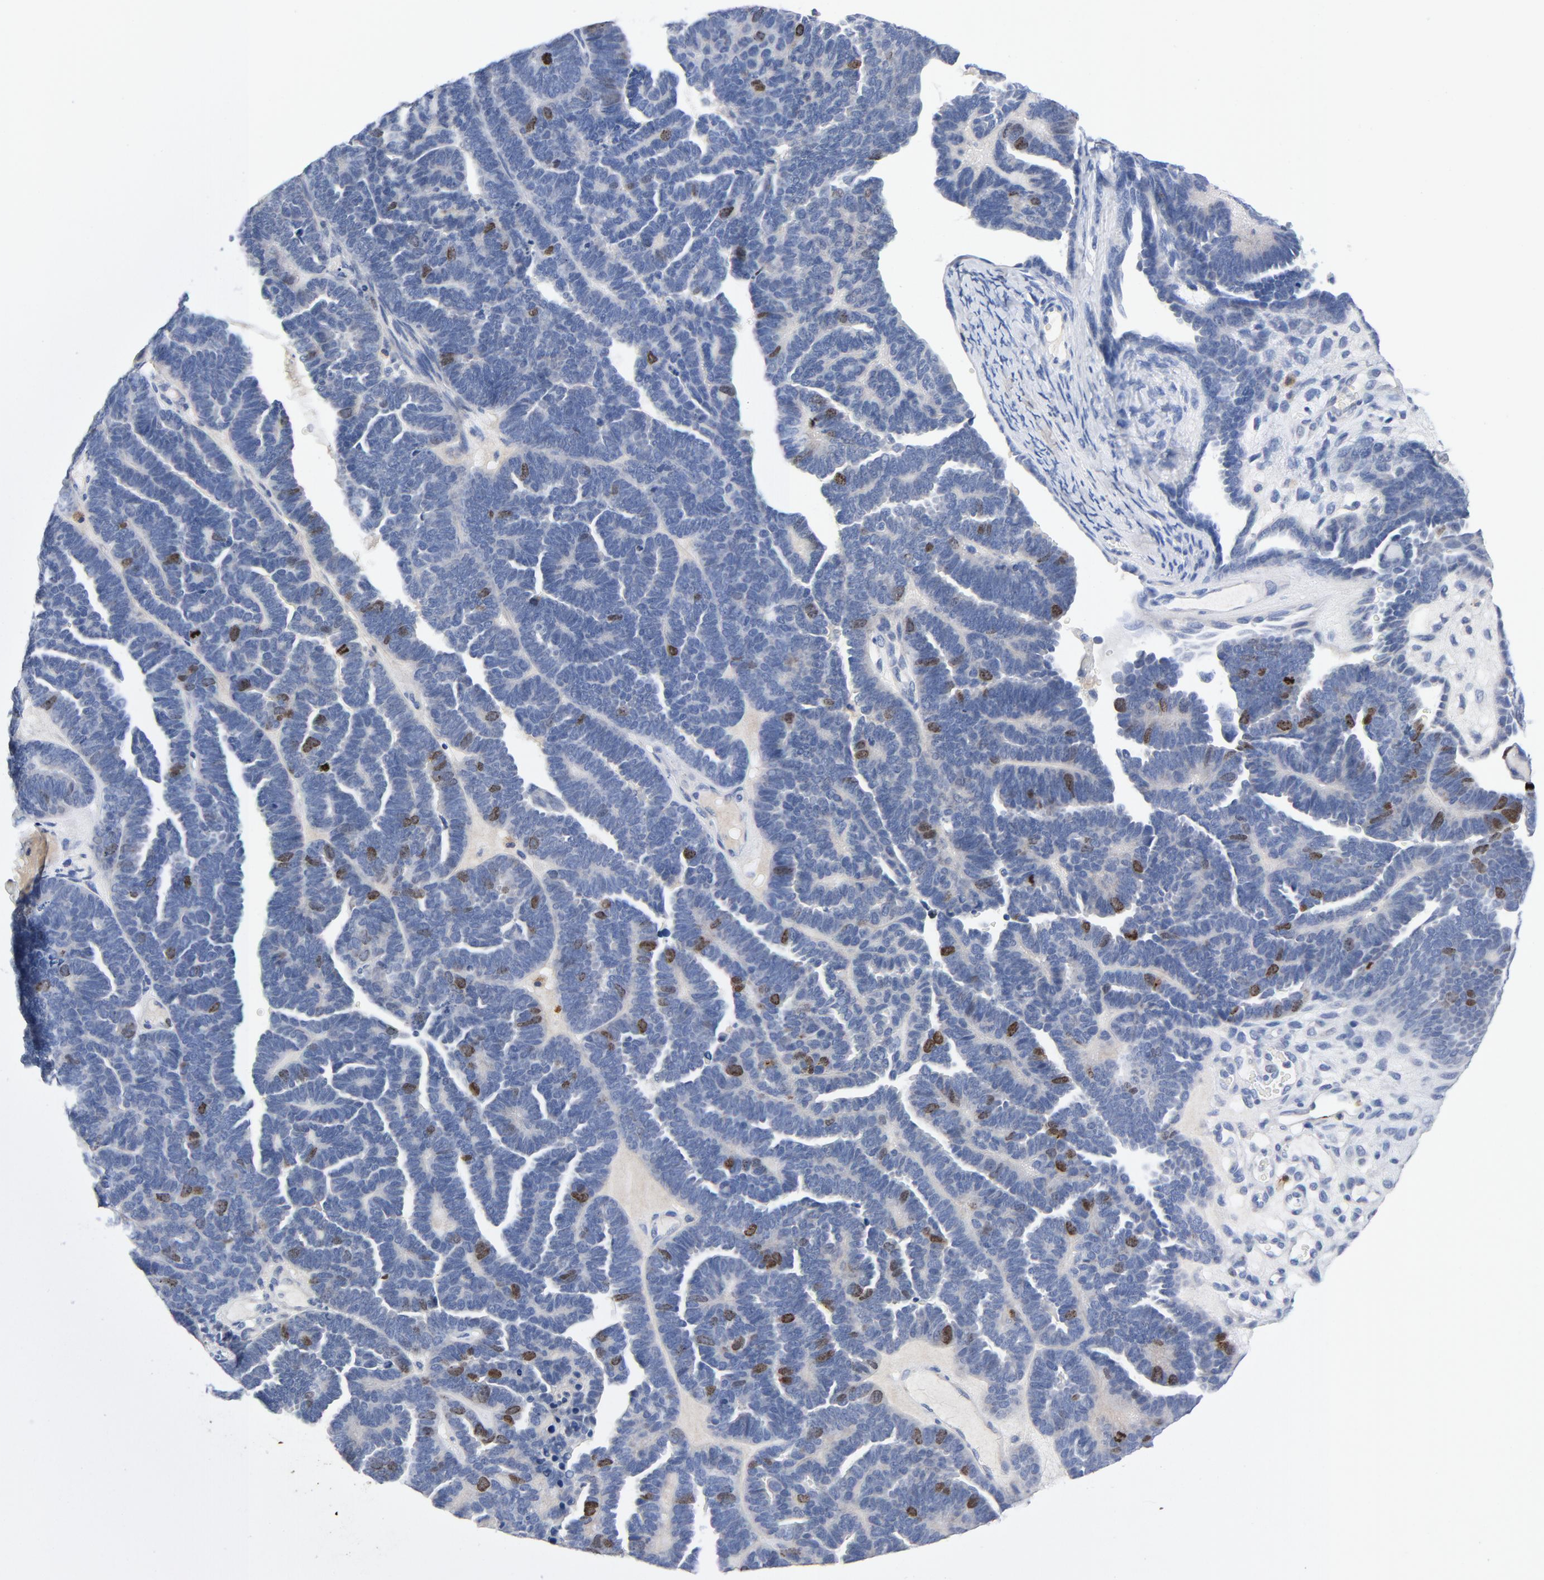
{"staining": {"intensity": "moderate", "quantity": "<25%", "location": "nuclear"}, "tissue": "endometrial cancer", "cell_type": "Tumor cells", "image_type": "cancer", "snomed": [{"axis": "morphology", "description": "Neoplasm, malignant, NOS"}, {"axis": "topography", "description": "Endometrium"}], "caption": "Protein expression analysis of endometrial cancer (neoplasm (malignant)) displays moderate nuclear staining in about <25% of tumor cells.", "gene": "BIRC5", "patient": {"sex": "female", "age": 74}}